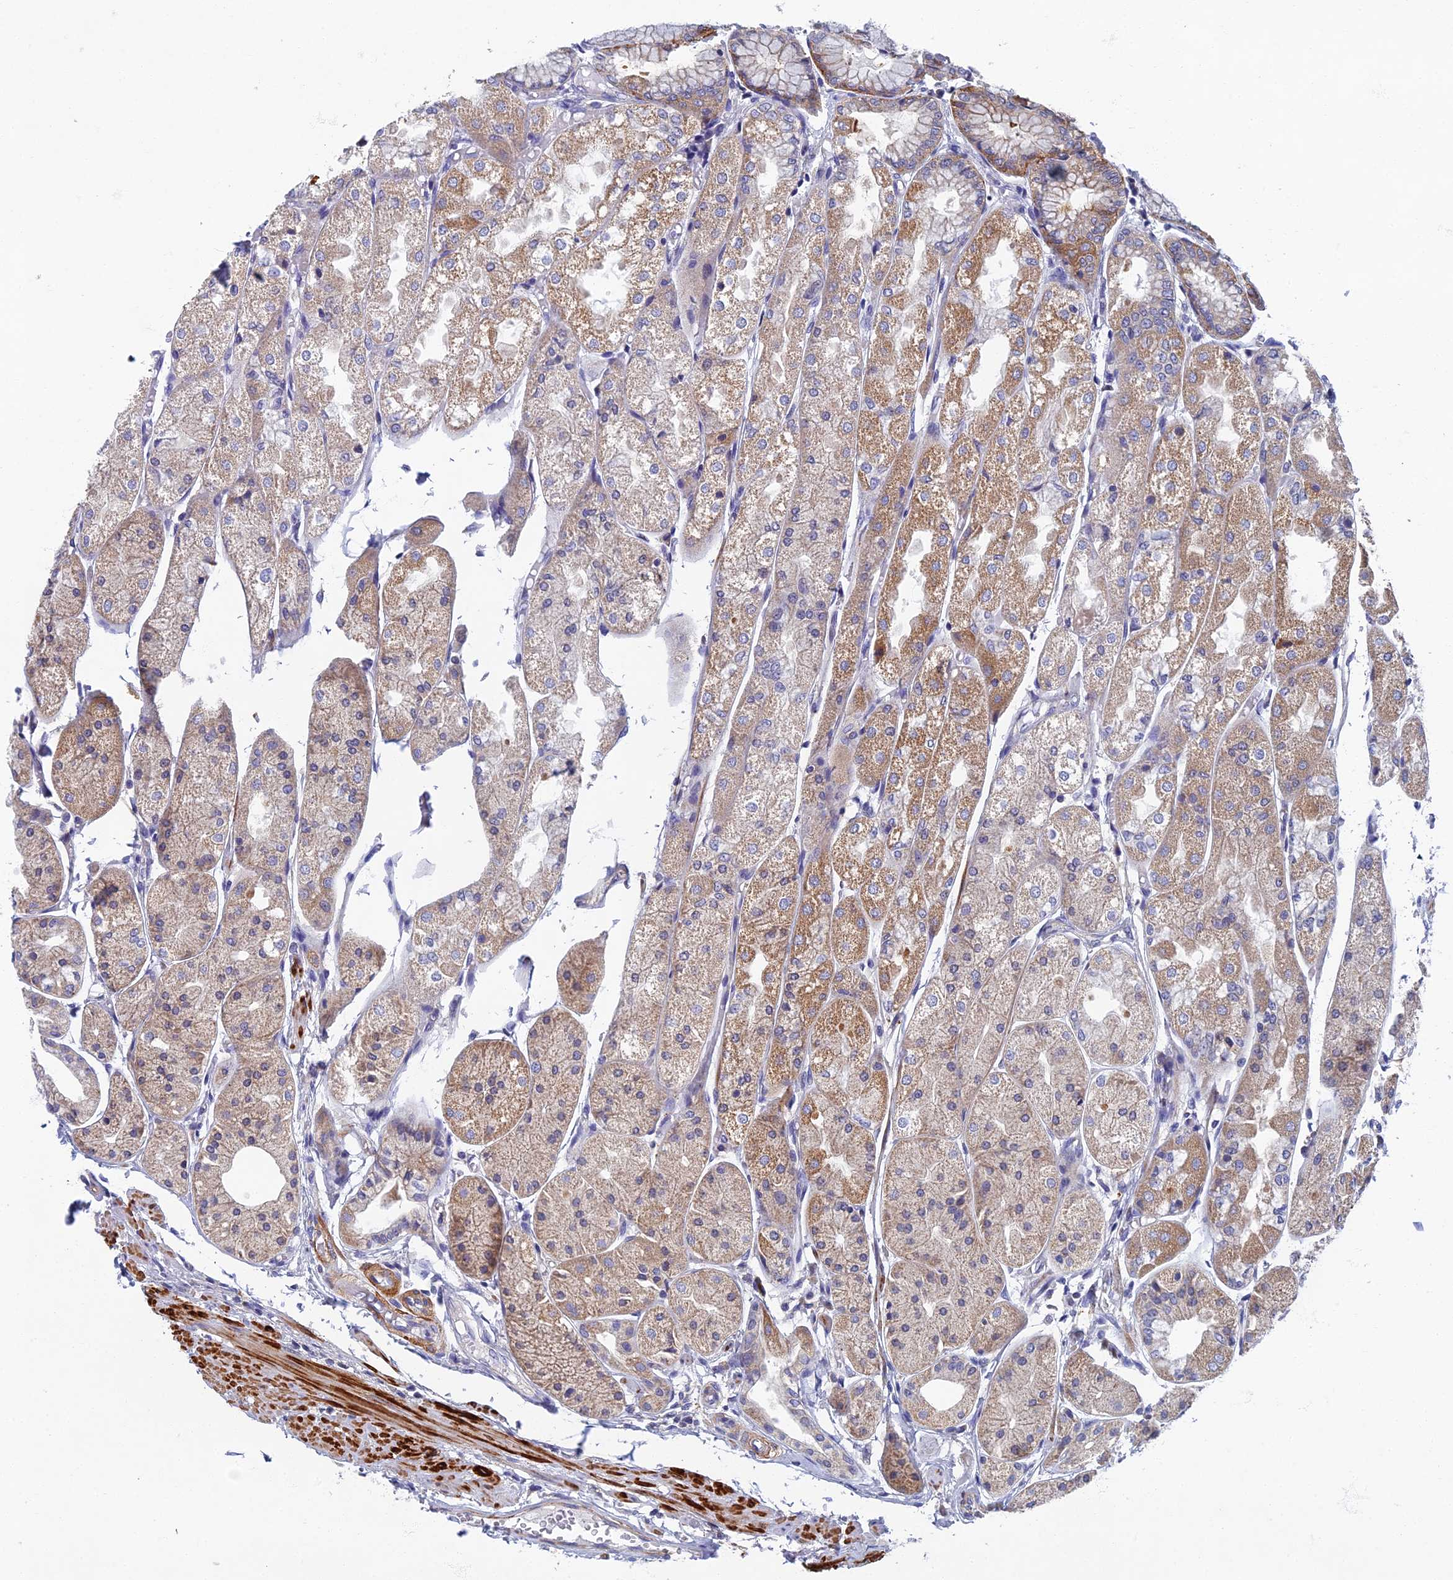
{"staining": {"intensity": "moderate", "quantity": ">75%", "location": "cytoplasmic/membranous"}, "tissue": "stomach", "cell_type": "Glandular cells", "image_type": "normal", "snomed": [{"axis": "morphology", "description": "Normal tissue, NOS"}, {"axis": "topography", "description": "Stomach, upper"}], "caption": "IHC micrograph of unremarkable human stomach stained for a protein (brown), which displays medium levels of moderate cytoplasmic/membranous expression in approximately >75% of glandular cells.", "gene": "SPIN4", "patient": {"sex": "male", "age": 72}}